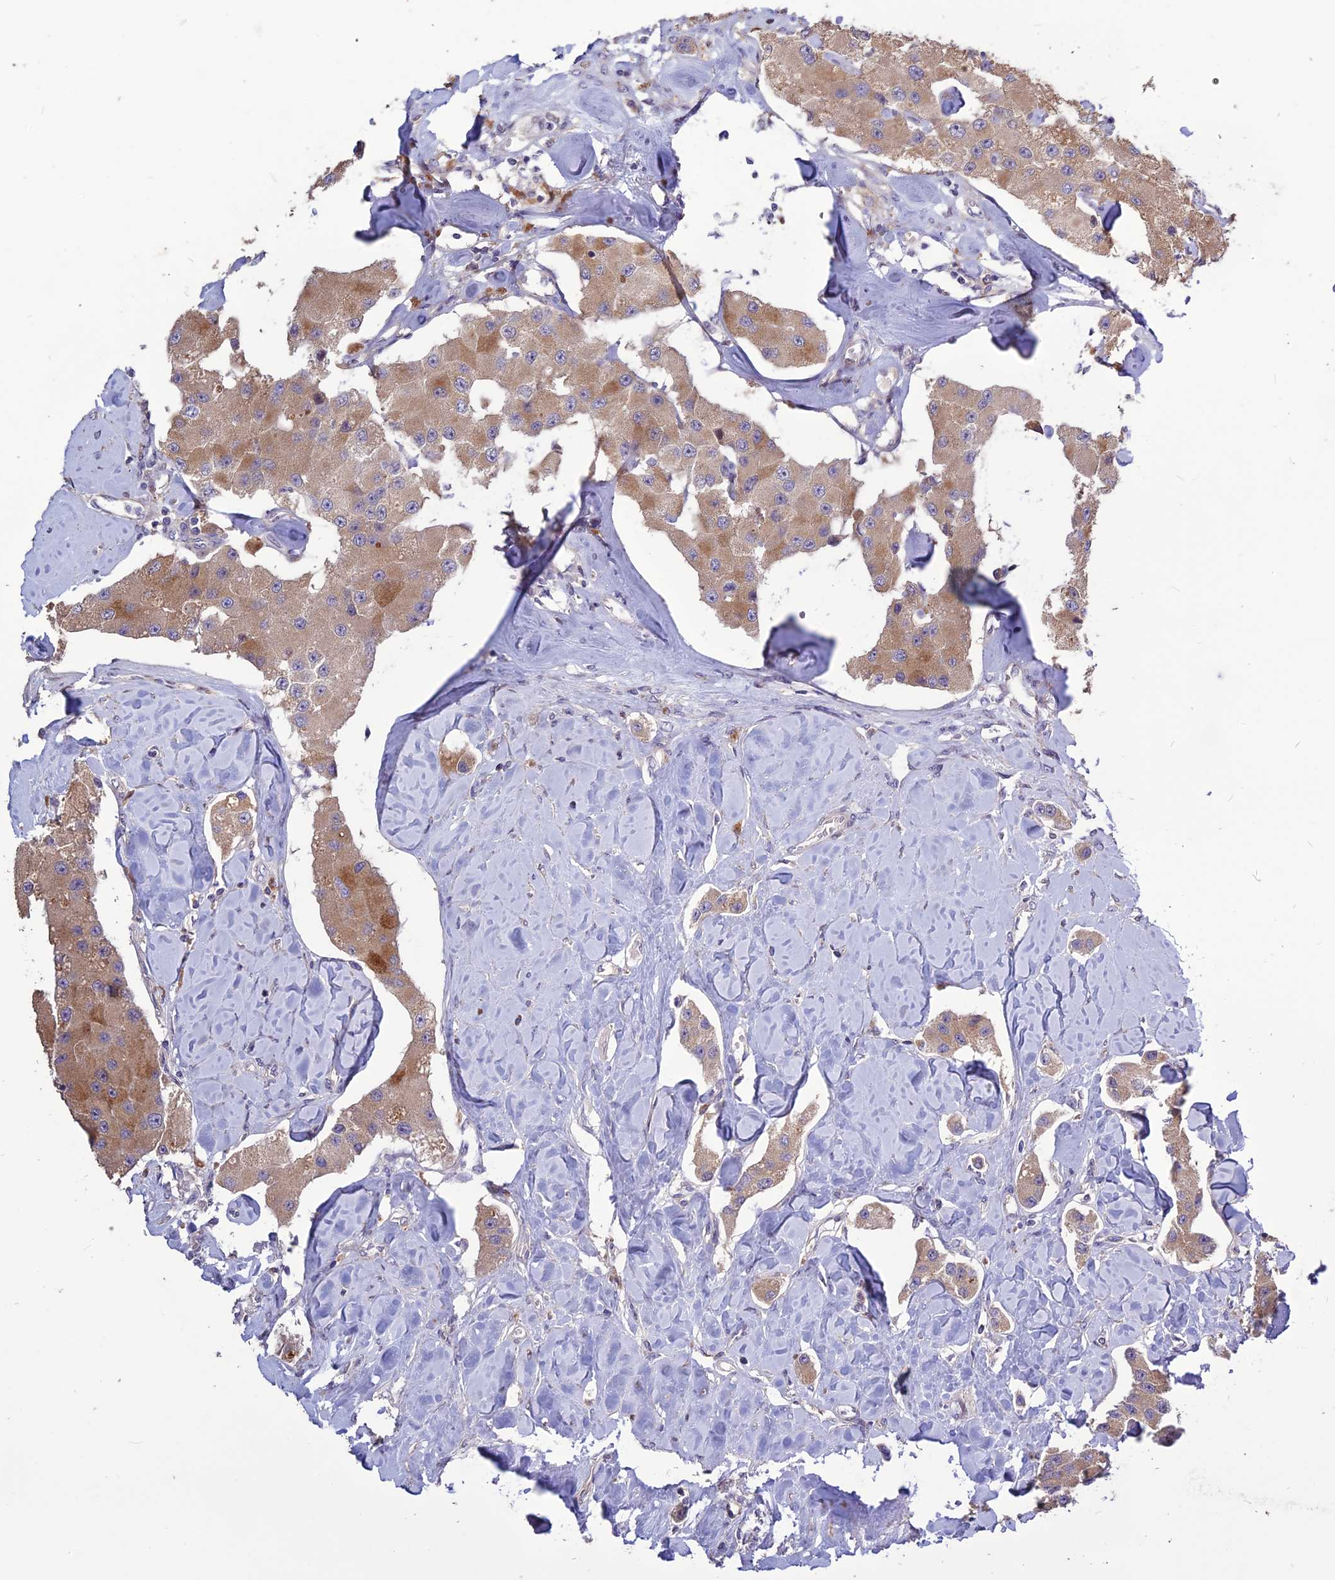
{"staining": {"intensity": "moderate", "quantity": ">75%", "location": "cytoplasmic/membranous"}, "tissue": "carcinoid", "cell_type": "Tumor cells", "image_type": "cancer", "snomed": [{"axis": "morphology", "description": "Carcinoid, malignant, NOS"}, {"axis": "topography", "description": "Pancreas"}], "caption": "DAB (3,3'-diaminobenzidine) immunohistochemical staining of carcinoid shows moderate cytoplasmic/membranous protein staining in approximately >75% of tumor cells. The protein of interest is stained brown, and the nuclei are stained in blue (DAB IHC with brightfield microscopy, high magnification).", "gene": "SPG21", "patient": {"sex": "male", "age": 41}}